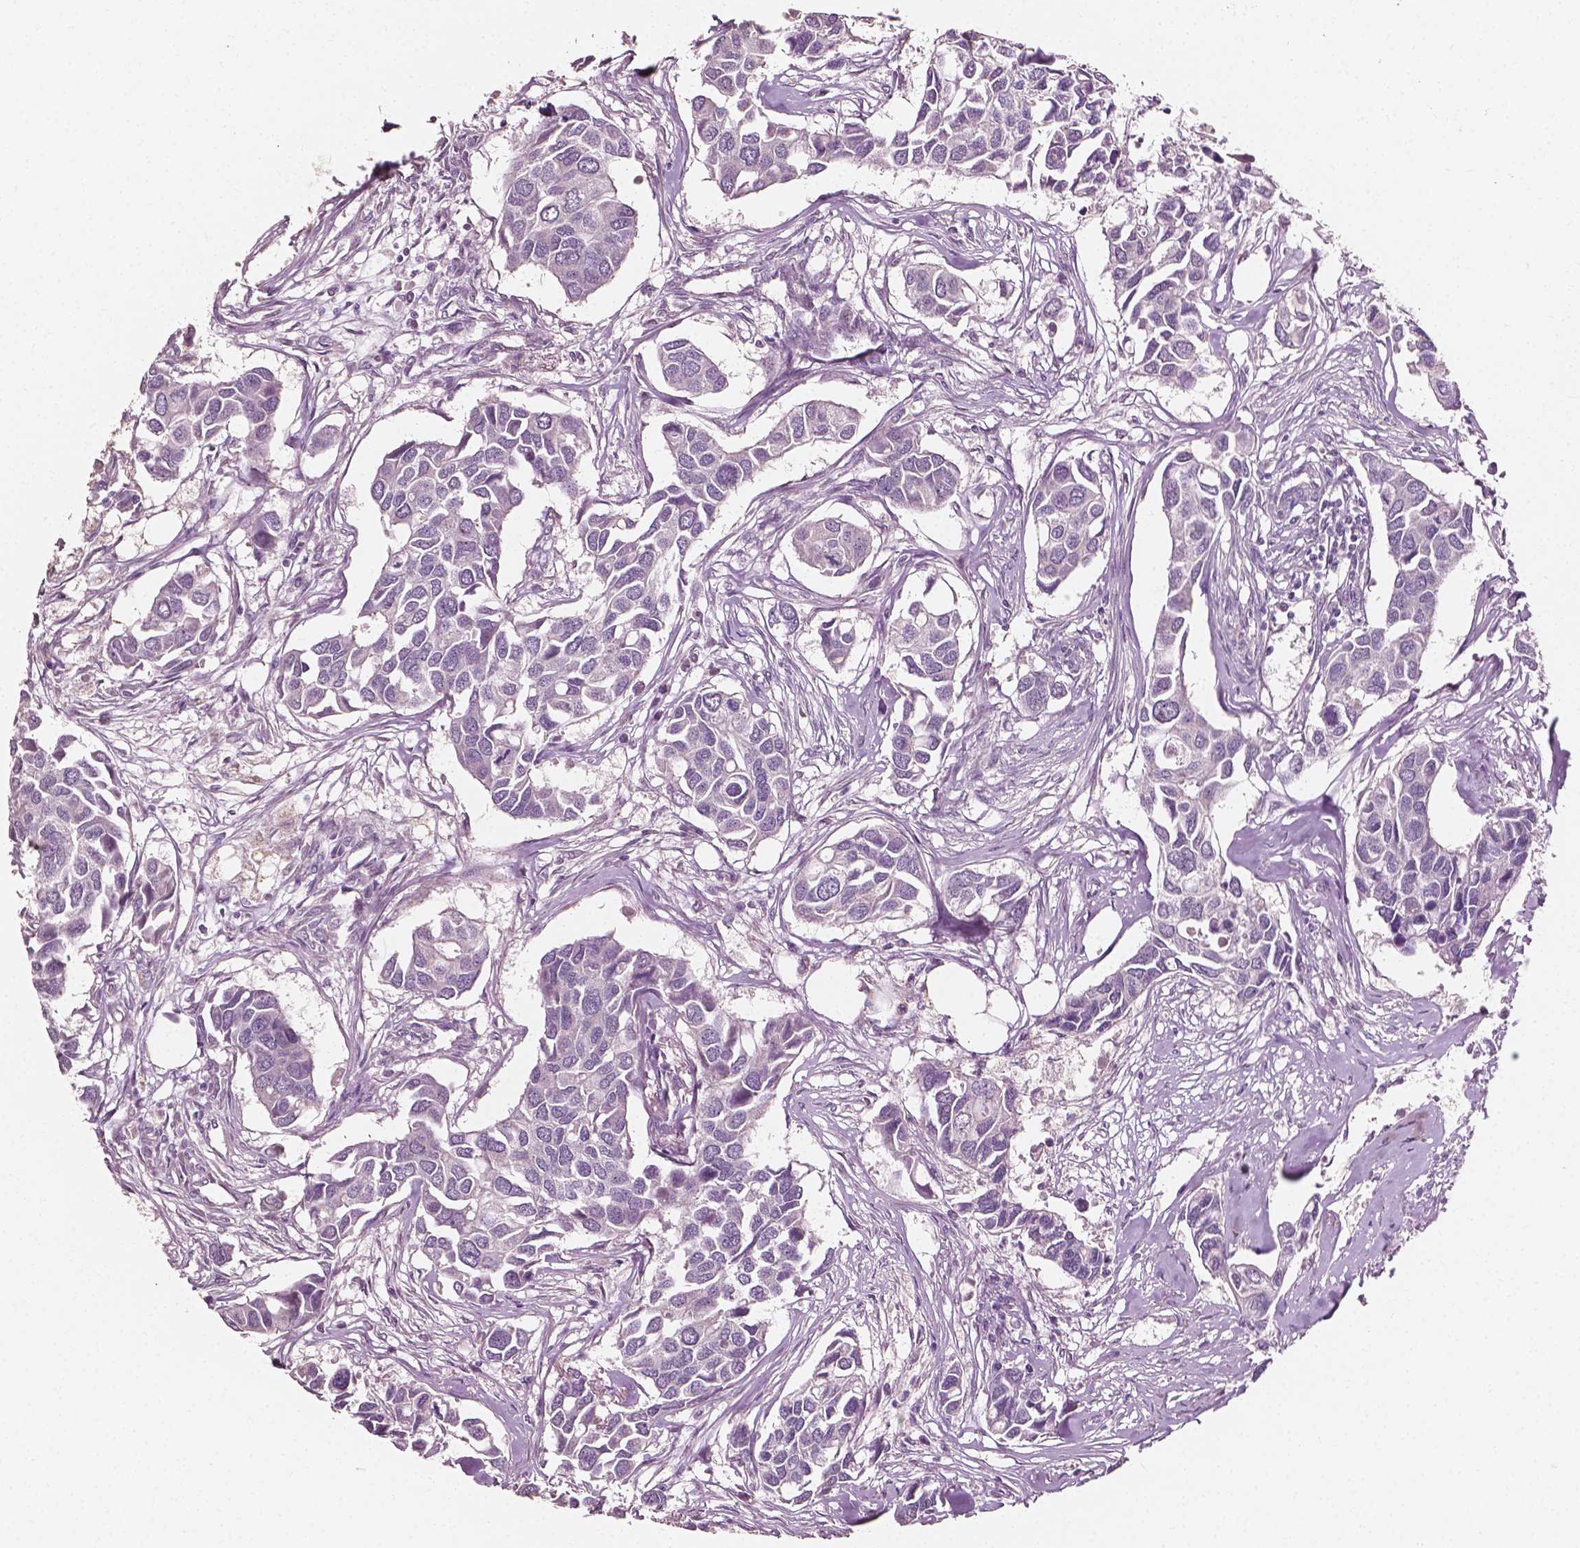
{"staining": {"intensity": "negative", "quantity": "none", "location": "none"}, "tissue": "breast cancer", "cell_type": "Tumor cells", "image_type": "cancer", "snomed": [{"axis": "morphology", "description": "Duct carcinoma"}, {"axis": "topography", "description": "Breast"}], "caption": "Immunohistochemistry (IHC) image of human breast cancer (invasive ductal carcinoma) stained for a protein (brown), which exhibits no staining in tumor cells.", "gene": "PLA2R1", "patient": {"sex": "female", "age": 83}}